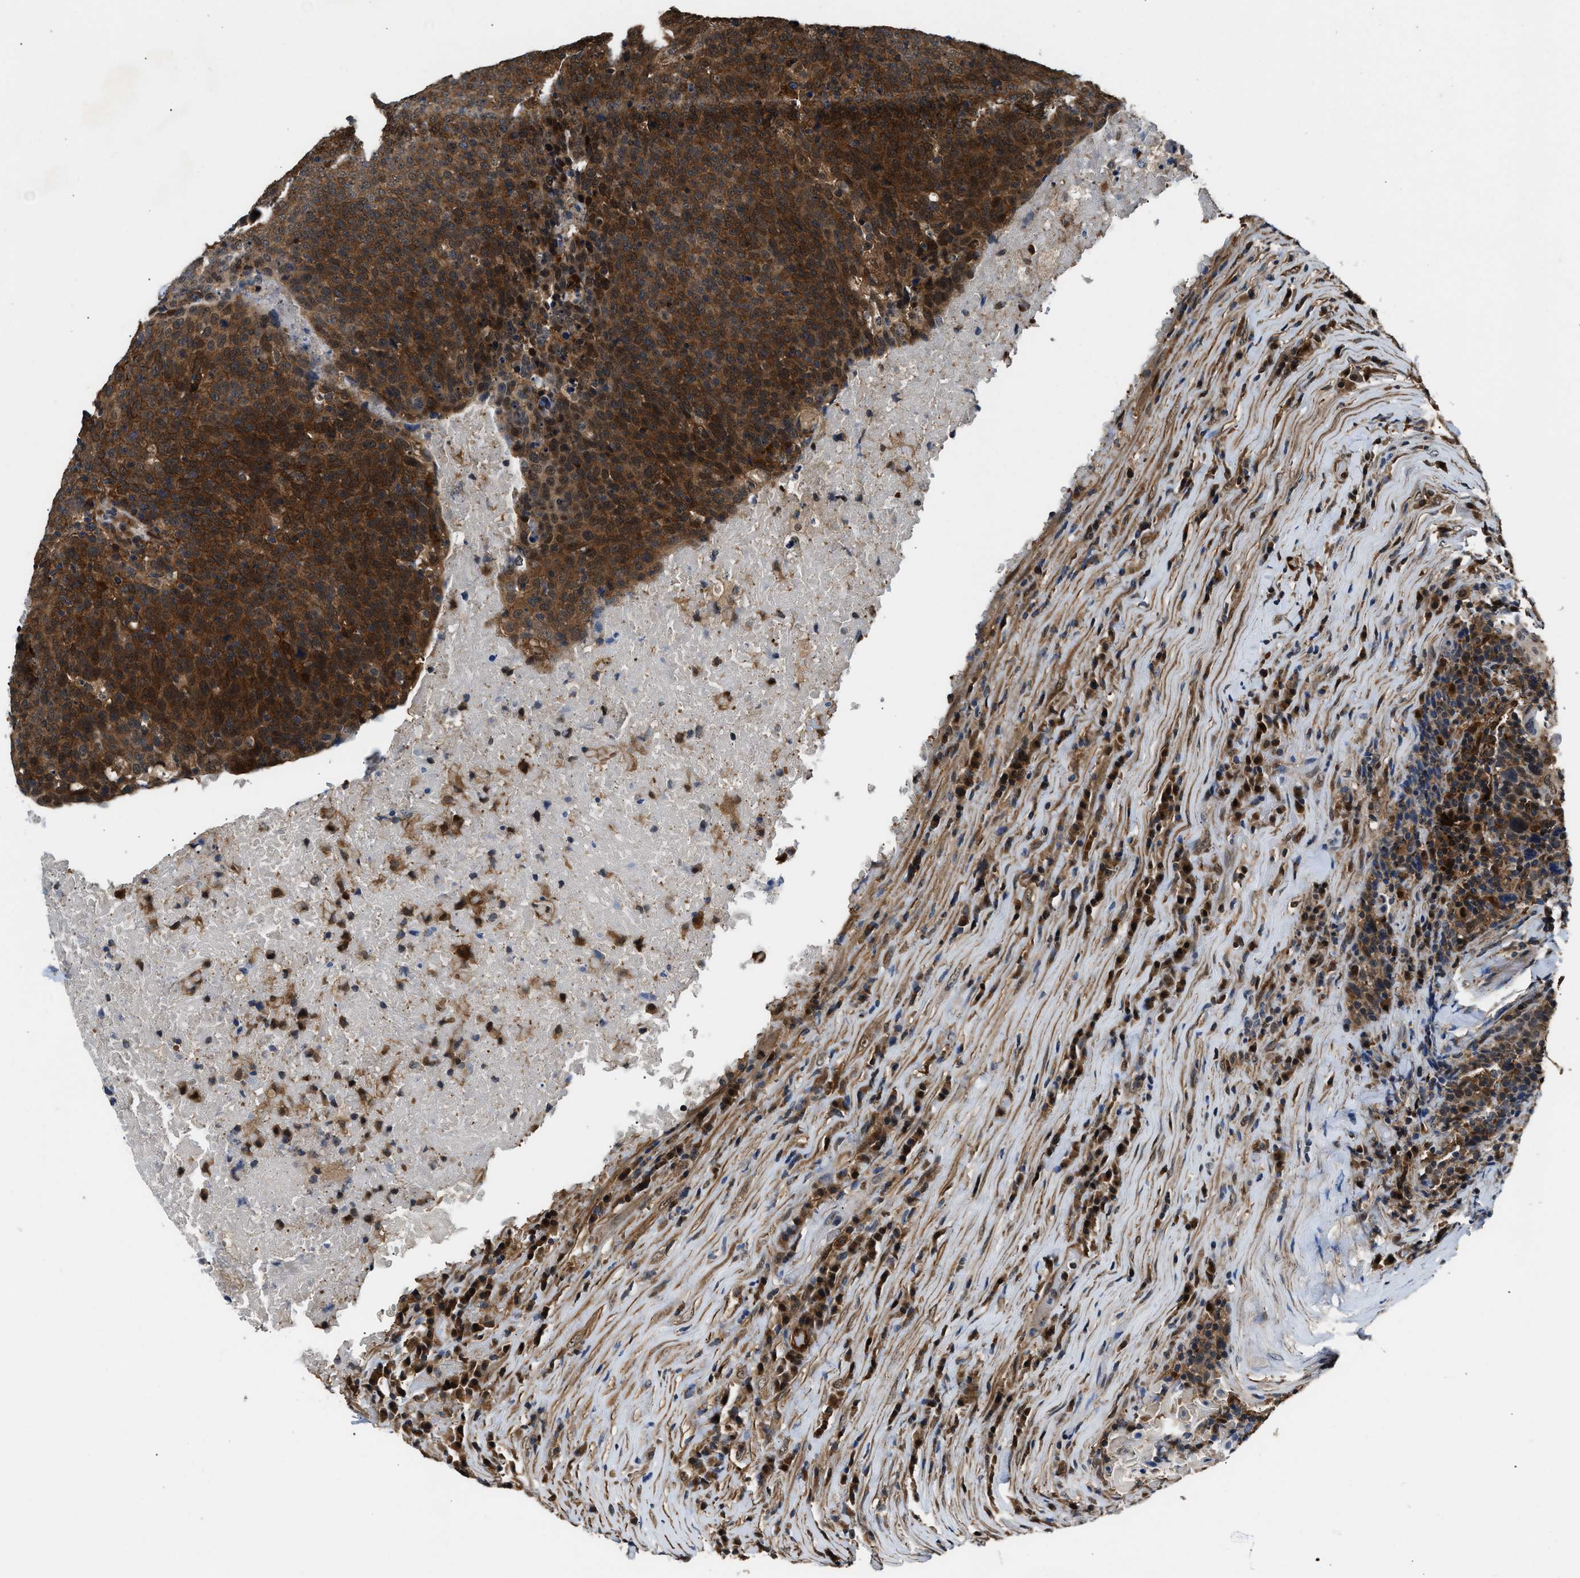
{"staining": {"intensity": "strong", "quantity": ">75%", "location": "cytoplasmic/membranous"}, "tissue": "head and neck cancer", "cell_type": "Tumor cells", "image_type": "cancer", "snomed": [{"axis": "morphology", "description": "Squamous cell carcinoma, NOS"}, {"axis": "morphology", "description": "Squamous cell carcinoma, metastatic, NOS"}, {"axis": "topography", "description": "Lymph node"}, {"axis": "topography", "description": "Head-Neck"}], "caption": "Protein staining demonstrates strong cytoplasmic/membranous expression in approximately >75% of tumor cells in head and neck cancer.", "gene": "PPA1", "patient": {"sex": "male", "age": 62}}